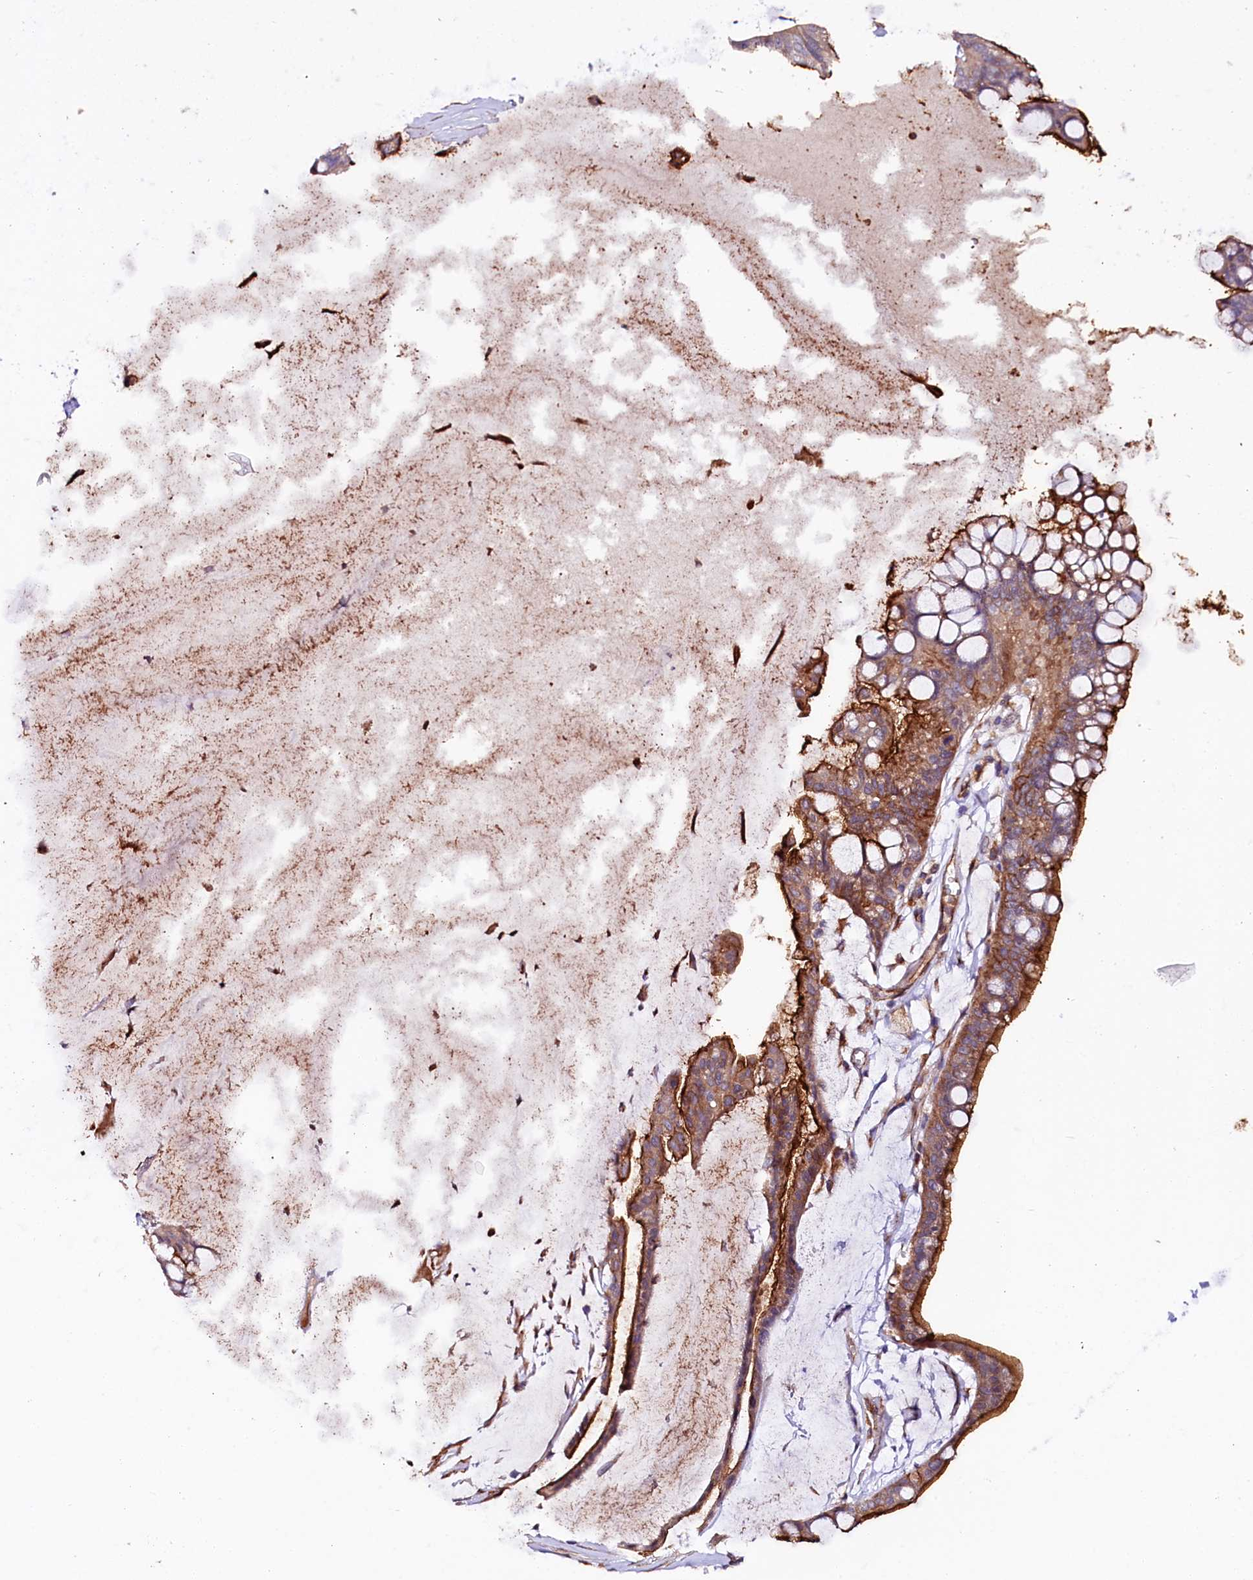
{"staining": {"intensity": "moderate", "quantity": ">75%", "location": "cytoplasmic/membranous"}, "tissue": "ovarian cancer", "cell_type": "Tumor cells", "image_type": "cancer", "snomed": [{"axis": "morphology", "description": "Cystadenocarcinoma, mucinous, NOS"}, {"axis": "topography", "description": "Ovary"}], "caption": "There is medium levels of moderate cytoplasmic/membranous positivity in tumor cells of mucinous cystadenocarcinoma (ovarian), as demonstrated by immunohistochemical staining (brown color).", "gene": "TTC12", "patient": {"sex": "female", "age": 73}}